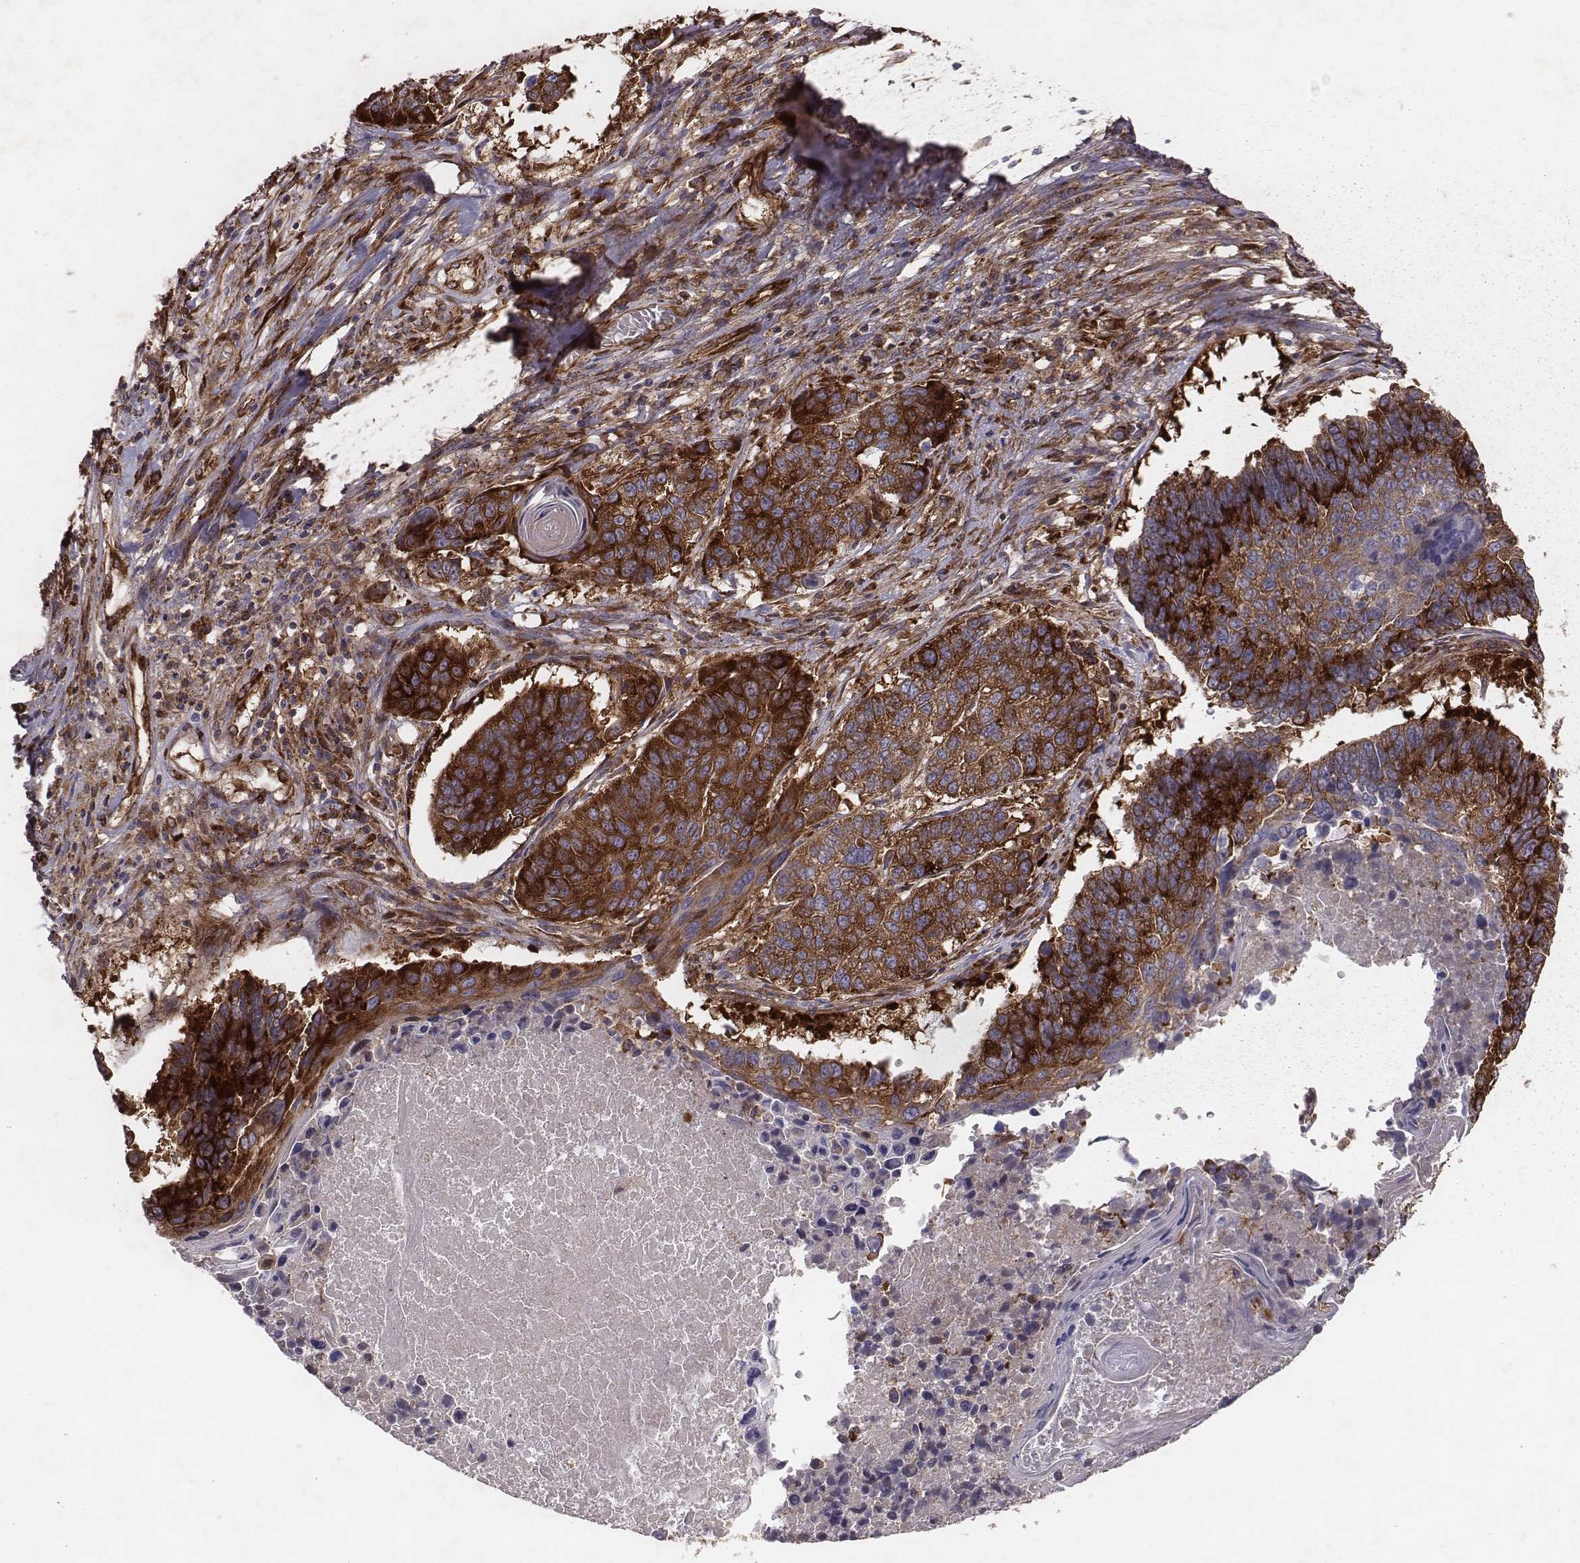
{"staining": {"intensity": "strong", "quantity": ">75%", "location": "cytoplasmic/membranous"}, "tissue": "lung cancer", "cell_type": "Tumor cells", "image_type": "cancer", "snomed": [{"axis": "morphology", "description": "Squamous cell carcinoma, NOS"}, {"axis": "topography", "description": "Lung"}], "caption": "Human lung cancer stained for a protein (brown) exhibits strong cytoplasmic/membranous positive staining in approximately >75% of tumor cells.", "gene": "TXLNA", "patient": {"sex": "male", "age": 73}}